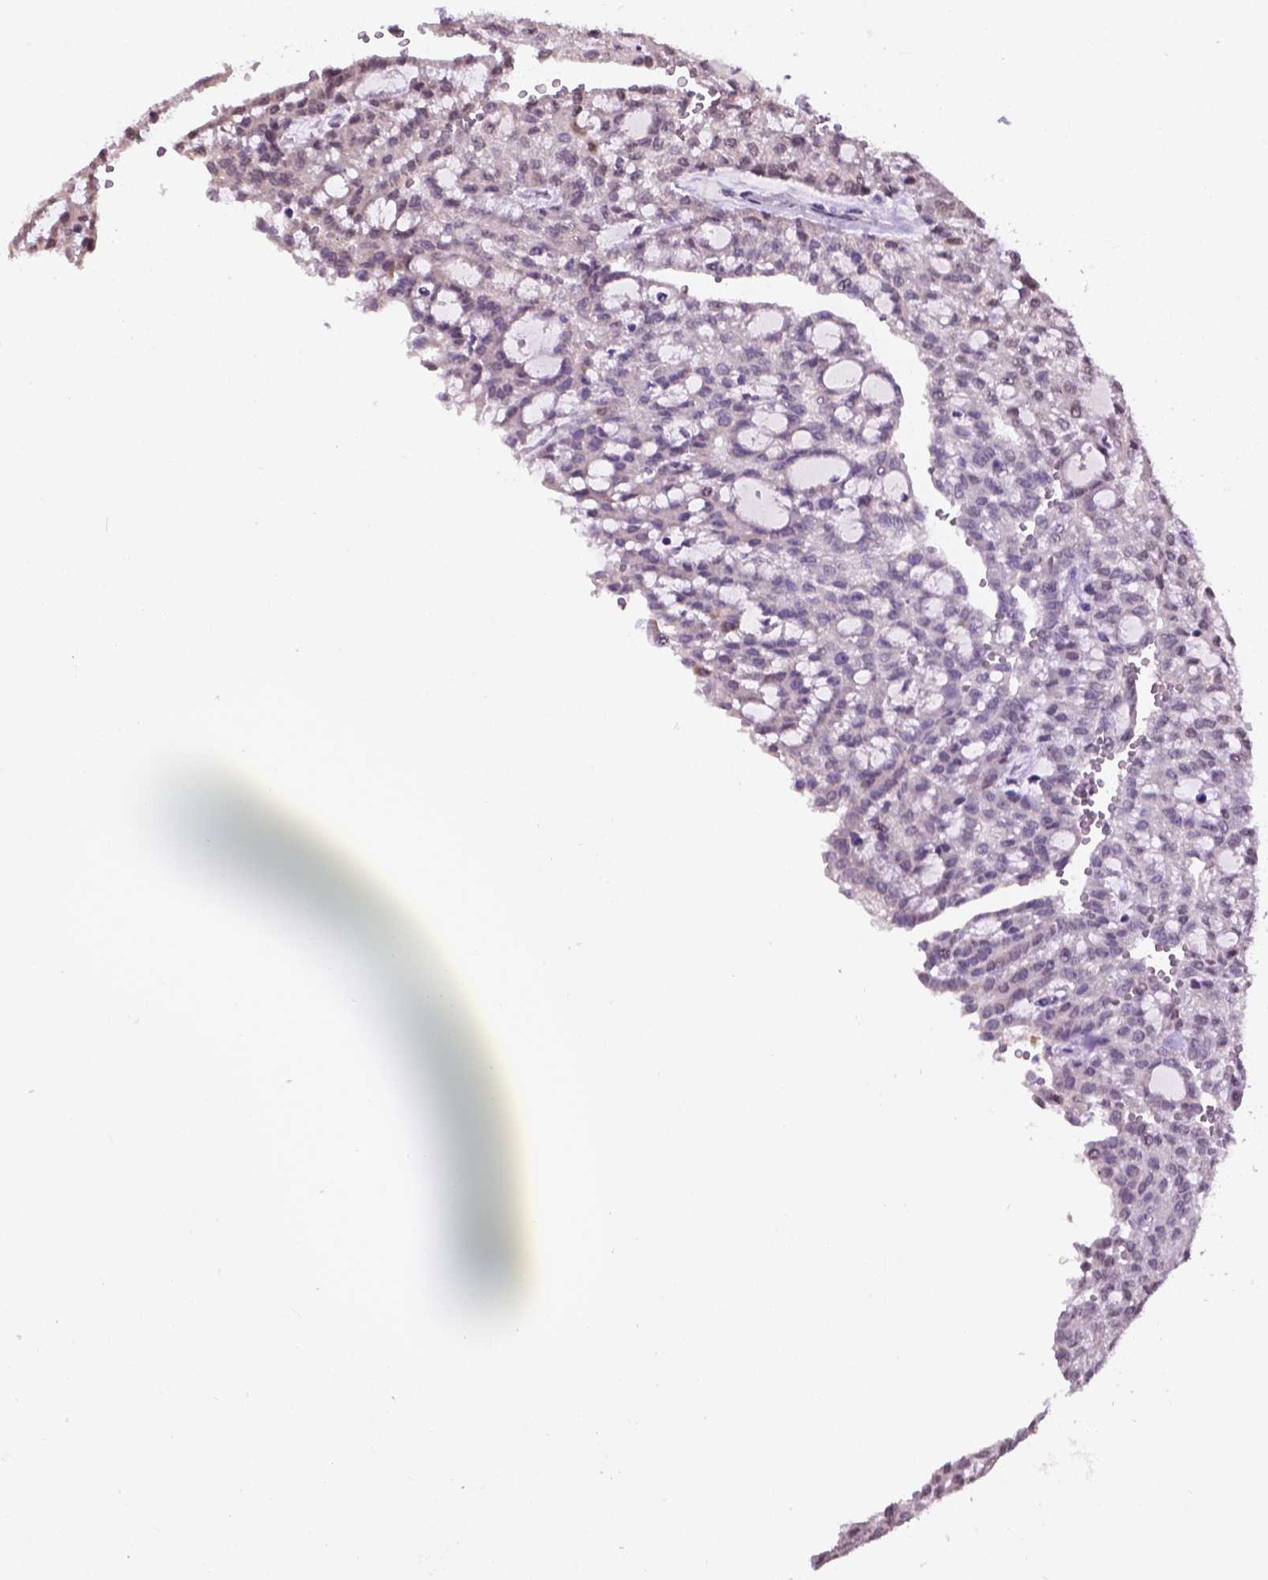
{"staining": {"intensity": "negative", "quantity": "none", "location": "none"}, "tissue": "renal cancer", "cell_type": "Tumor cells", "image_type": "cancer", "snomed": [{"axis": "morphology", "description": "Adenocarcinoma, NOS"}, {"axis": "topography", "description": "Kidney"}], "caption": "Tumor cells are negative for protein expression in human adenocarcinoma (renal).", "gene": "IRF6", "patient": {"sex": "male", "age": 63}}